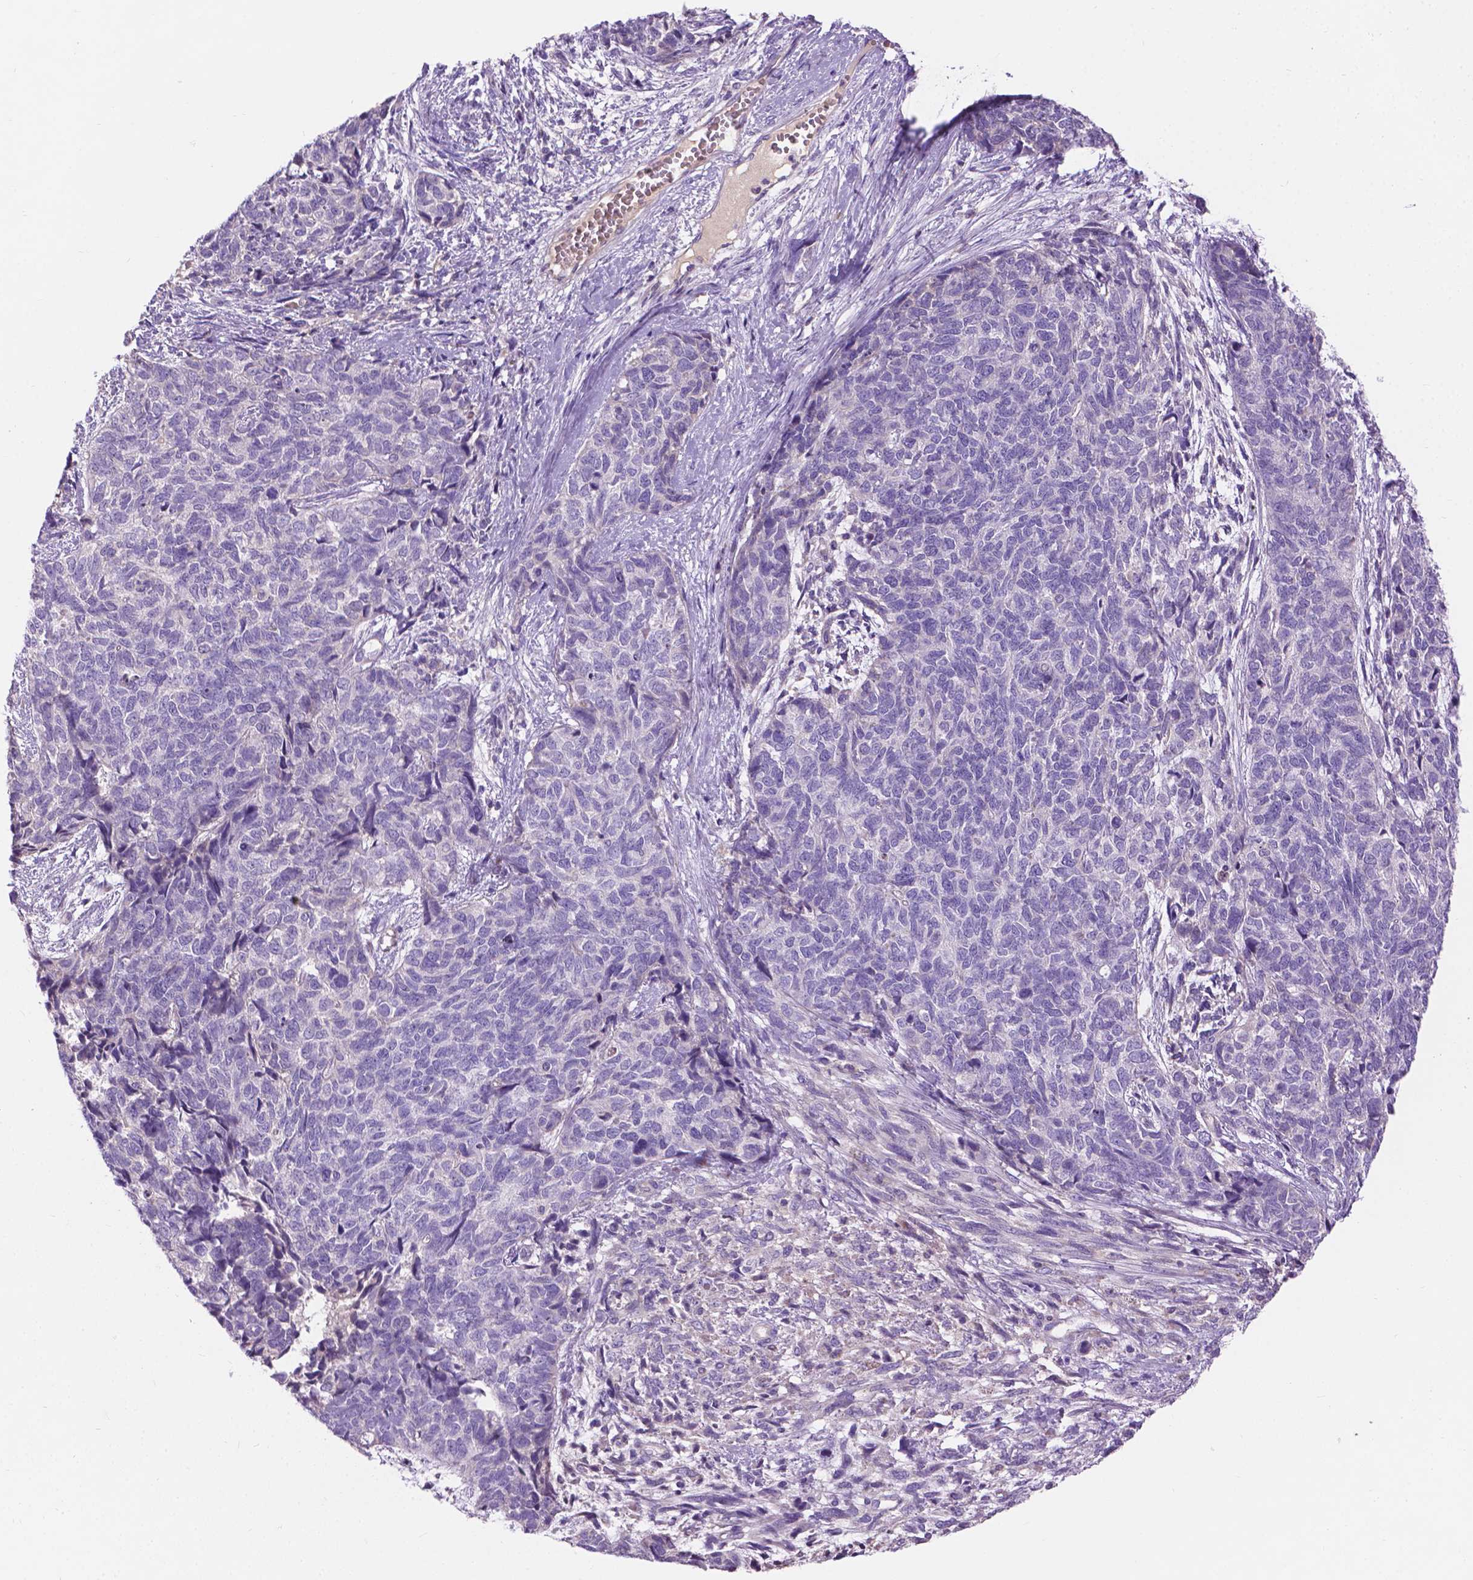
{"staining": {"intensity": "negative", "quantity": "none", "location": "none"}, "tissue": "cervical cancer", "cell_type": "Tumor cells", "image_type": "cancer", "snomed": [{"axis": "morphology", "description": "Squamous cell carcinoma, NOS"}, {"axis": "topography", "description": "Cervix"}], "caption": "This is an IHC histopathology image of cervical cancer (squamous cell carcinoma). There is no staining in tumor cells.", "gene": "NOXO1", "patient": {"sex": "female", "age": 63}}